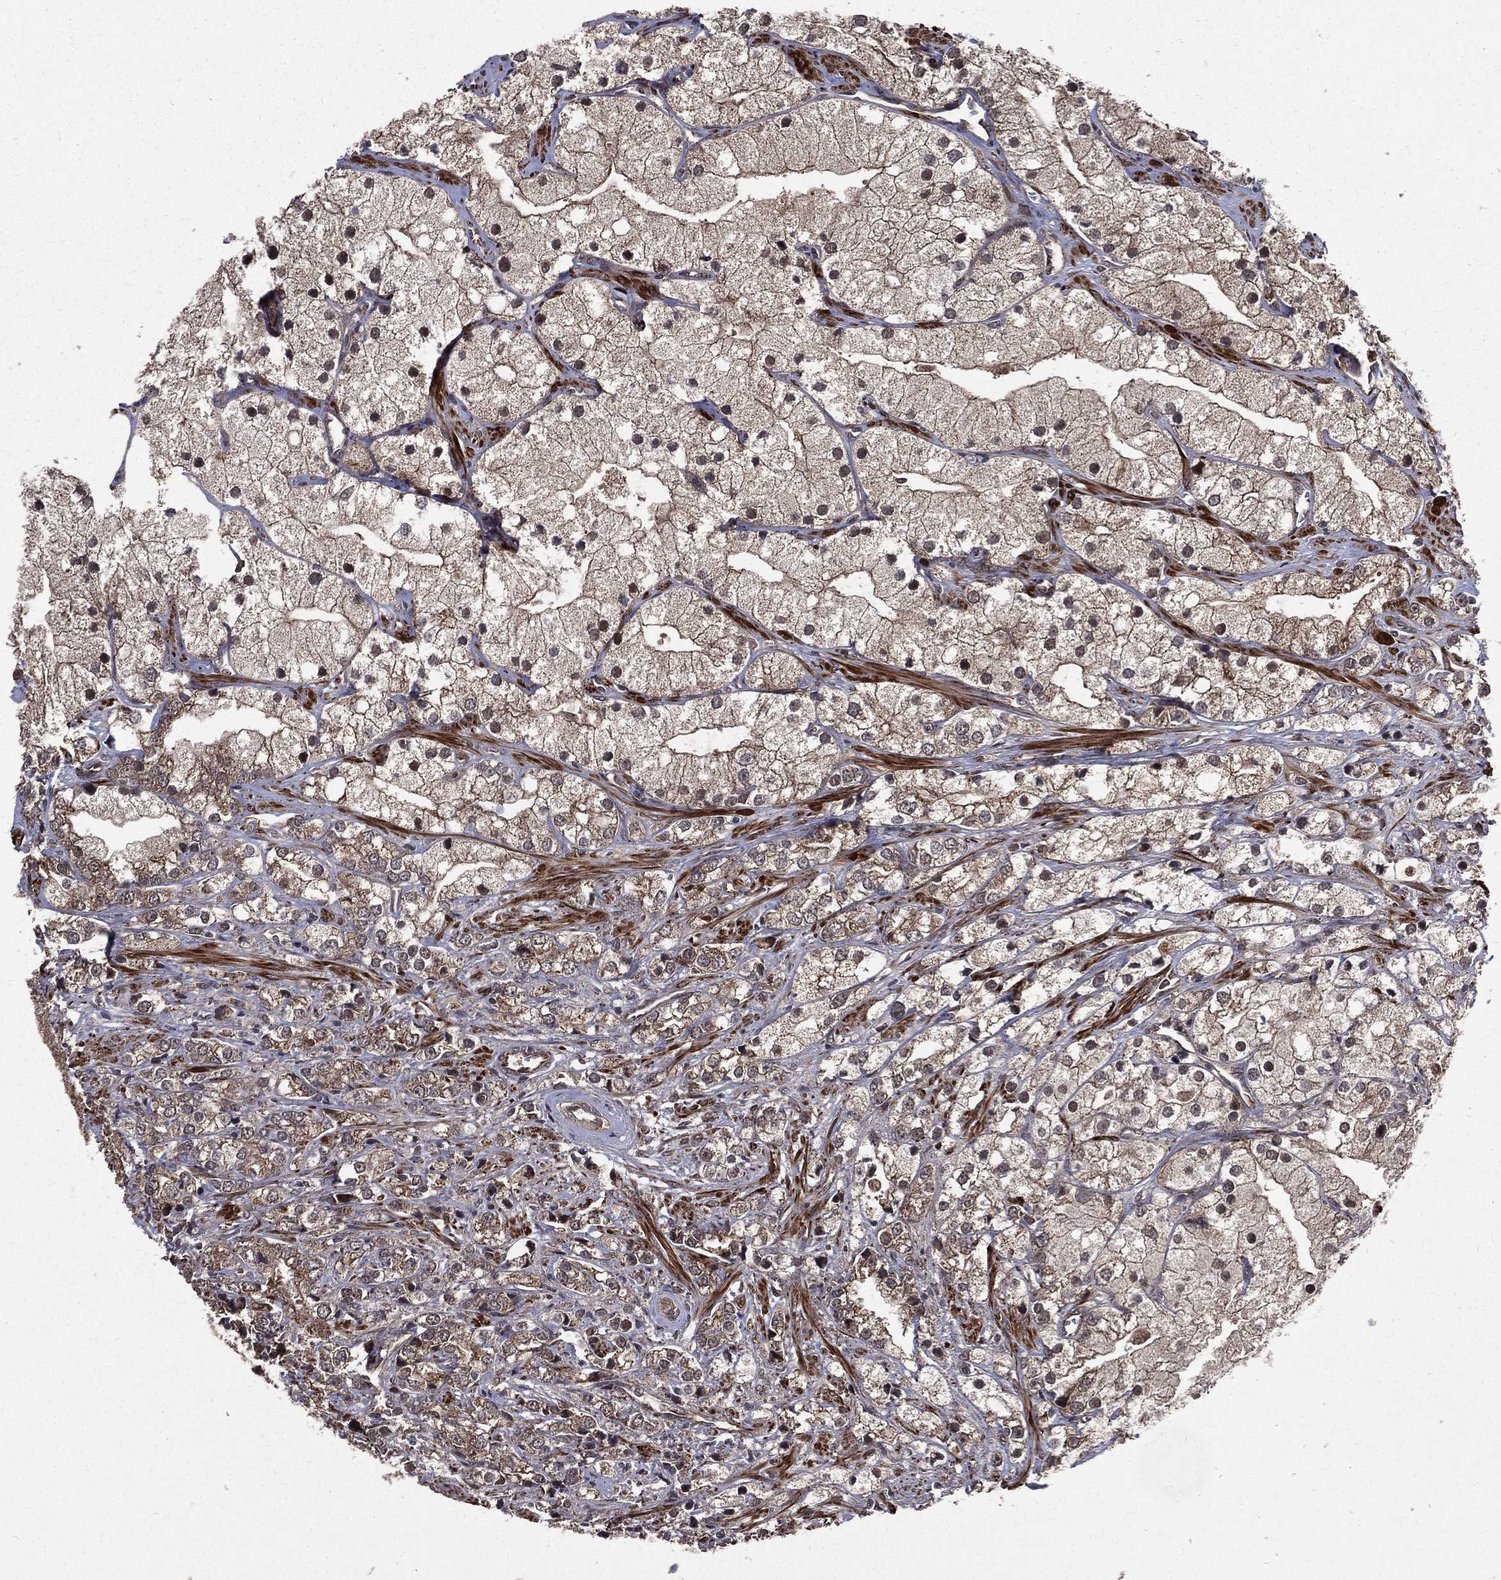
{"staining": {"intensity": "negative", "quantity": "none", "location": "none"}, "tissue": "prostate cancer", "cell_type": "Tumor cells", "image_type": "cancer", "snomed": [{"axis": "morphology", "description": "Adenocarcinoma, NOS"}, {"axis": "topography", "description": "Prostate and seminal vesicle, NOS"}, {"axis": "topography", "description": "Prostate"}], "caption": "Prostate cancer stained for a protein using IHC demonstrates no expression tumor cells.", "gene": "LENG8", "patient": {"sex": "male", "age": 79}}